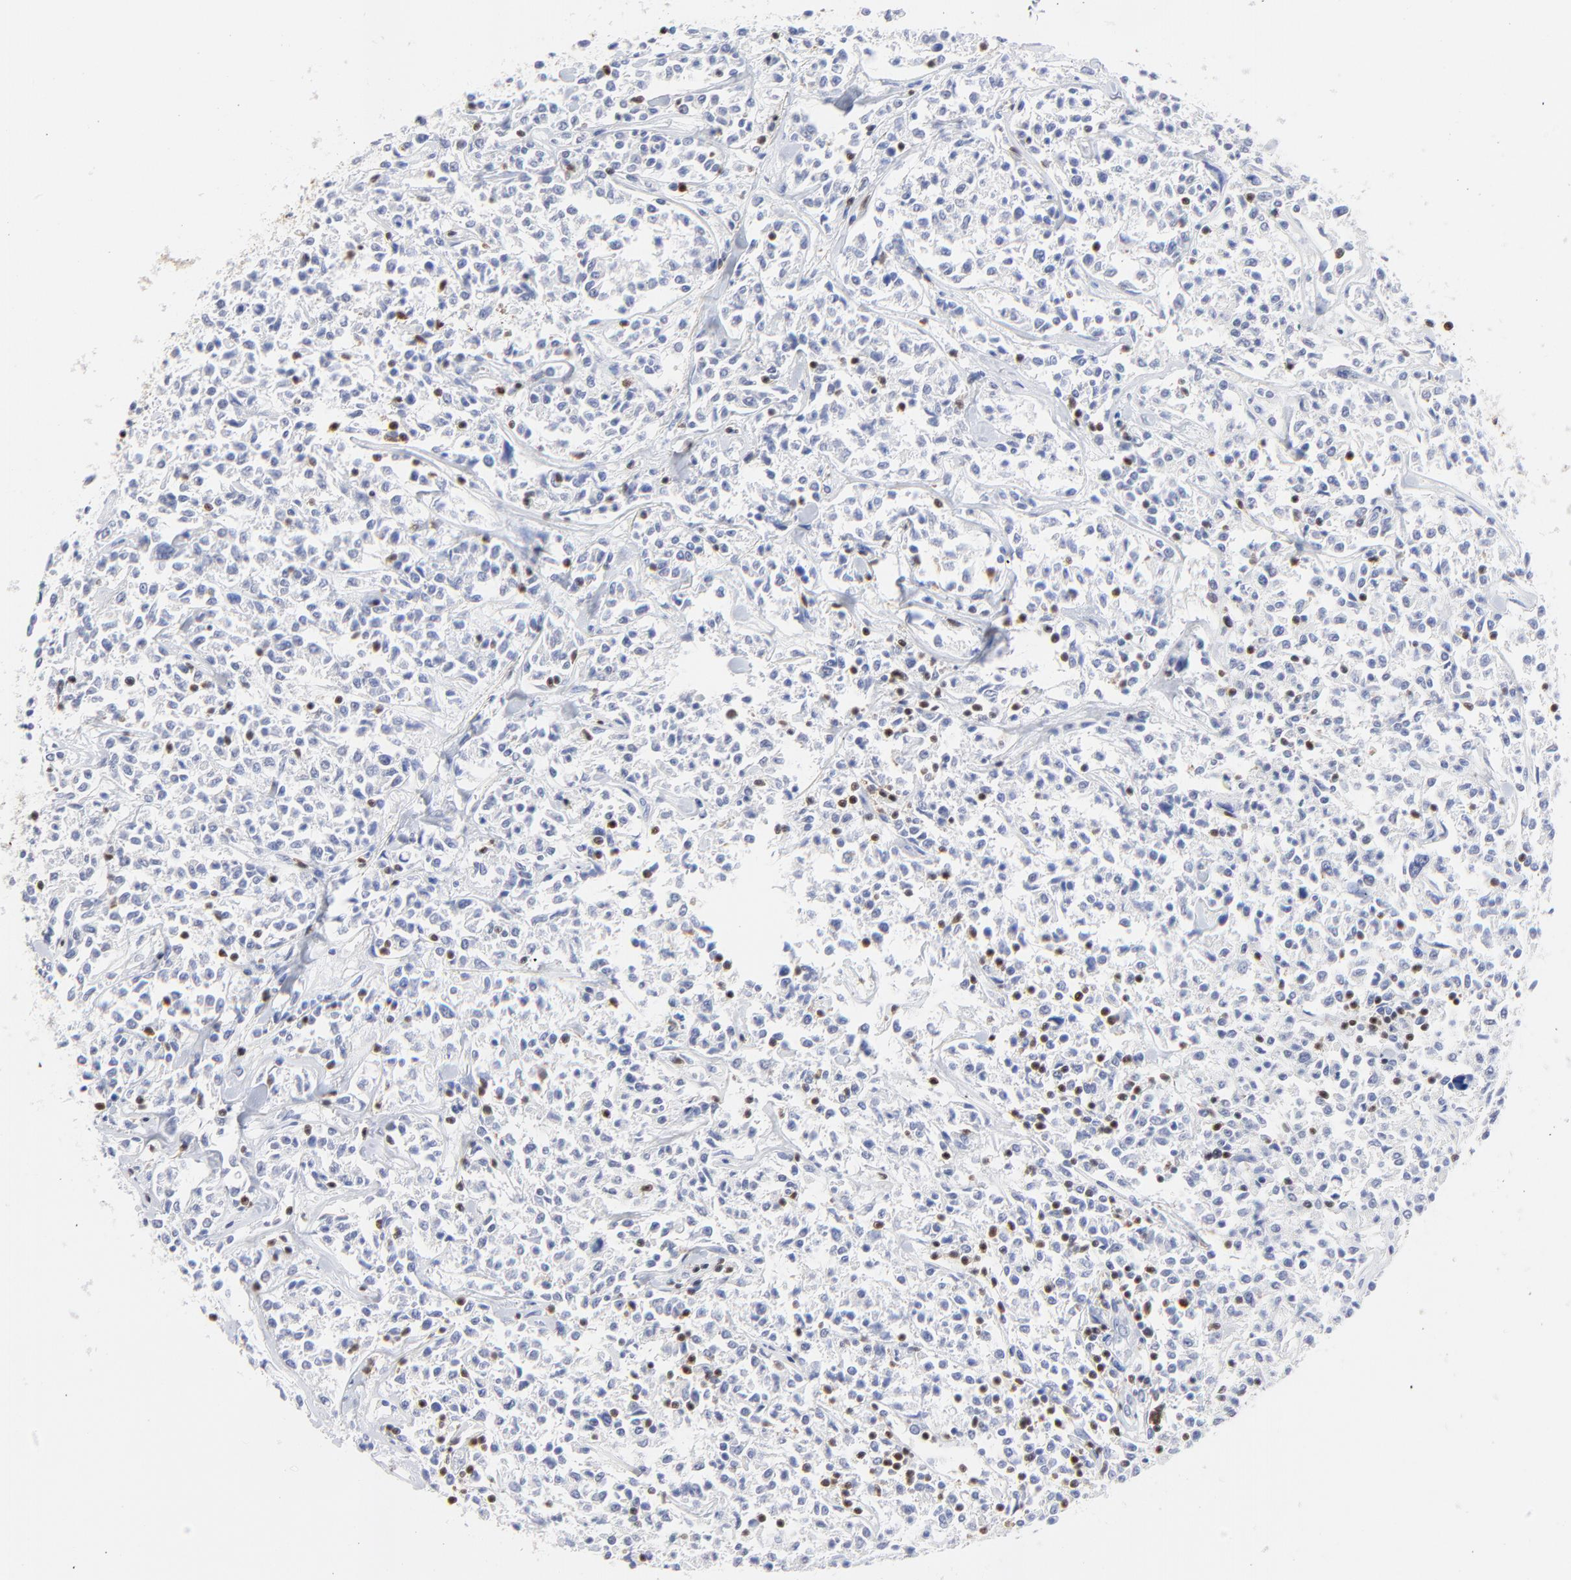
{"staining": {"intensity": "negative", "quantity": "none", "location": "none"}, "tissue": "lymphoma", "cell_type": "Tumor cells", "image_type": "cancer", "snomed": [{"axis": "morphology", "description": "Malignant lymphoma, non-Hodgkin's type, Low grade"}, {"axis": "topography", "description": "Small intestine"}], "caption": "This image is of lymphoma stained with immunohistochemistry to label a protein in brown with the nuclei are counter-stained blue. There is no staining in tumor cells. Brightfield microscopy of immunohistochemistry stained with DAB (3,3'-diaminobenzidine) (brown) and hematoxylin (blue), captured at high magnification.", "gene": "ZAP70", "patient": {"sex": "female", "age": 59}}